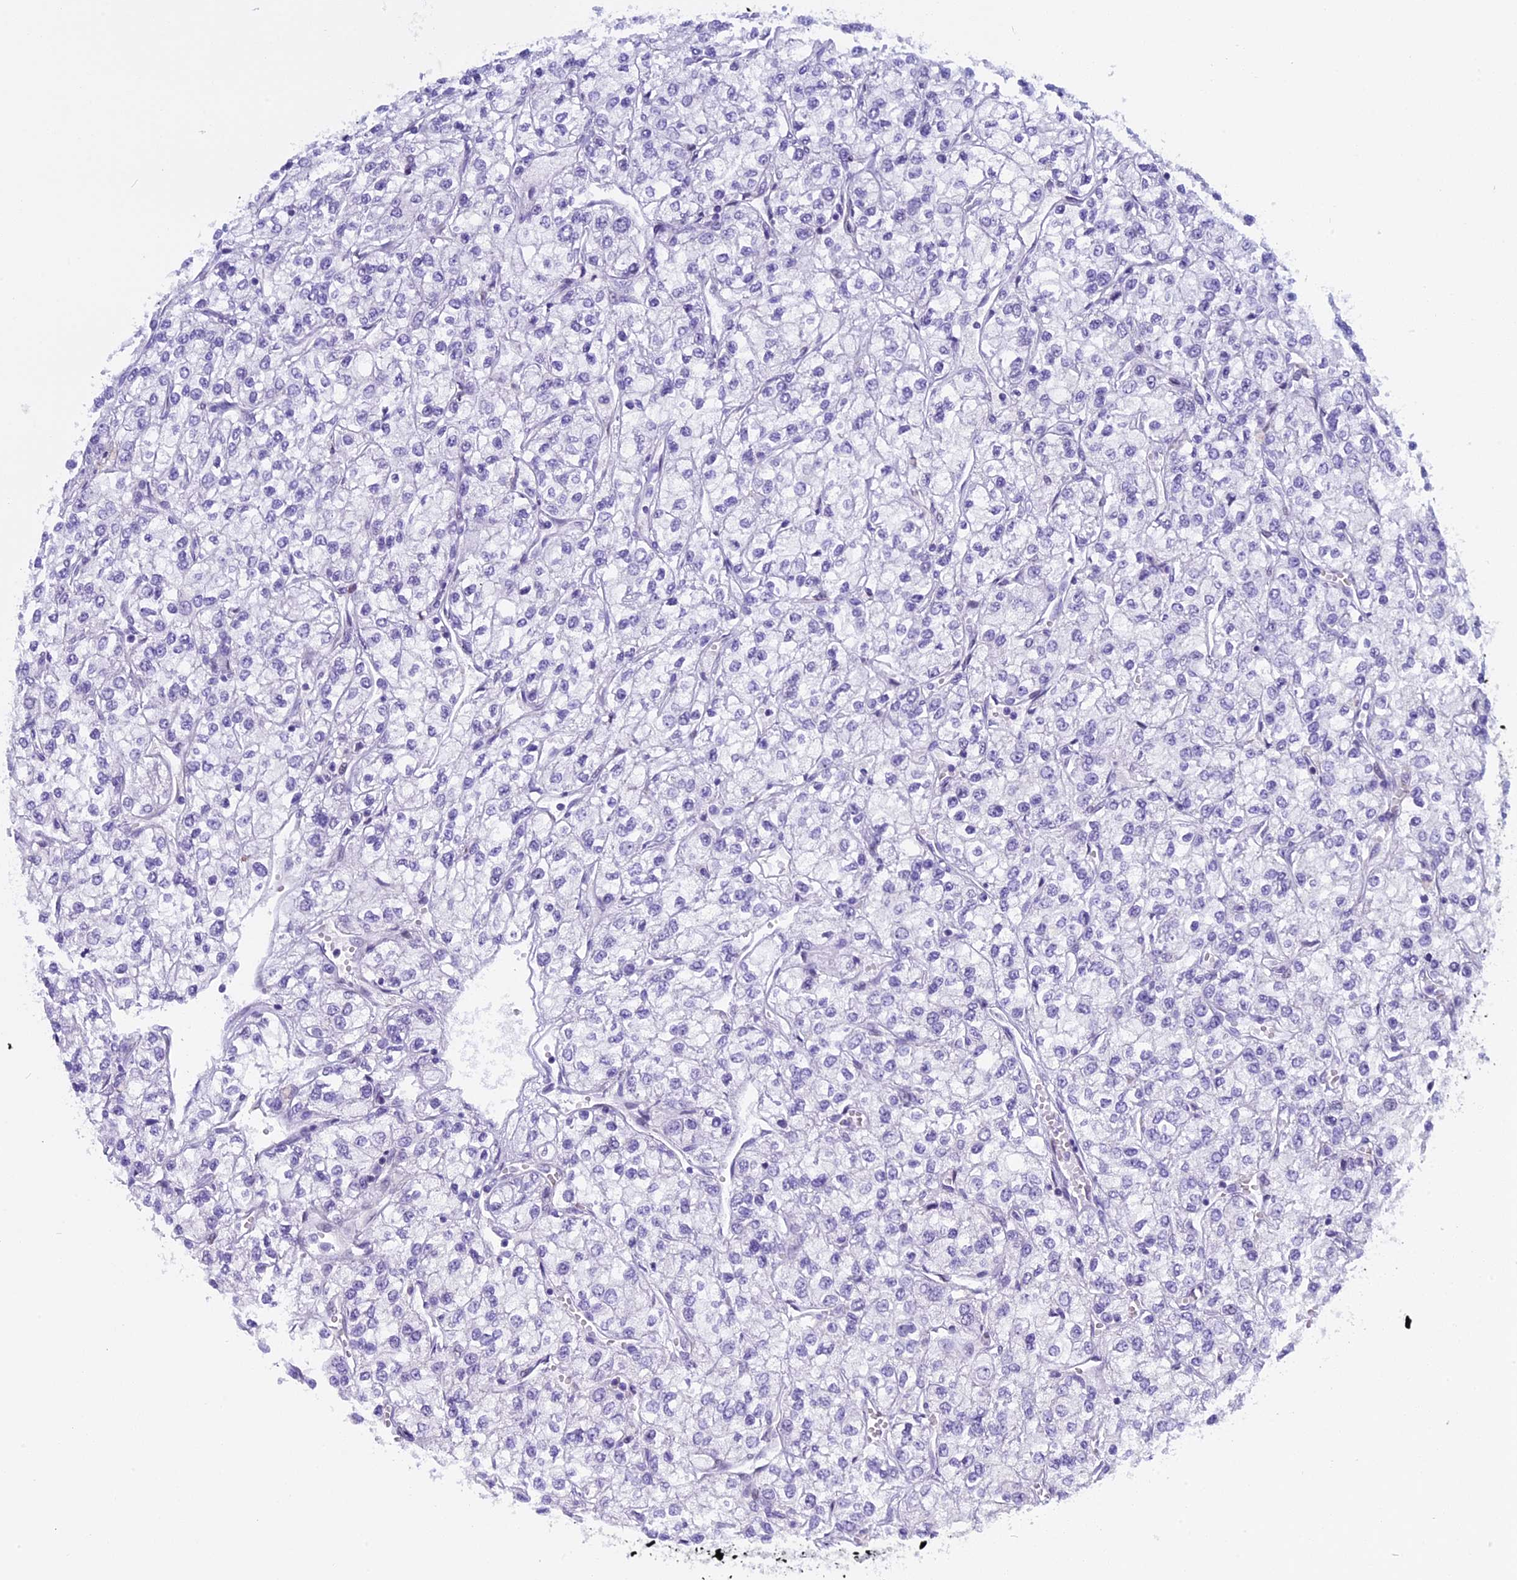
{"staining": {"intensity": "negative", "quantity": "none", "location": "none"}, "tissue": "renal cancer", "cell_type": "Tumor cells", "image_type": "cancer", "snomed": [{"axis": "morphology", "description": "Adenocarcinoma, NOS"}, {"axis": "topography", "description": "Kidney"}], "caption": "Human renal cancer stained for a protein using IHC exhibits no positivity in tumor cells.", "gene": "KCTD21", "patient": {"sex": "male", "age": 80}}